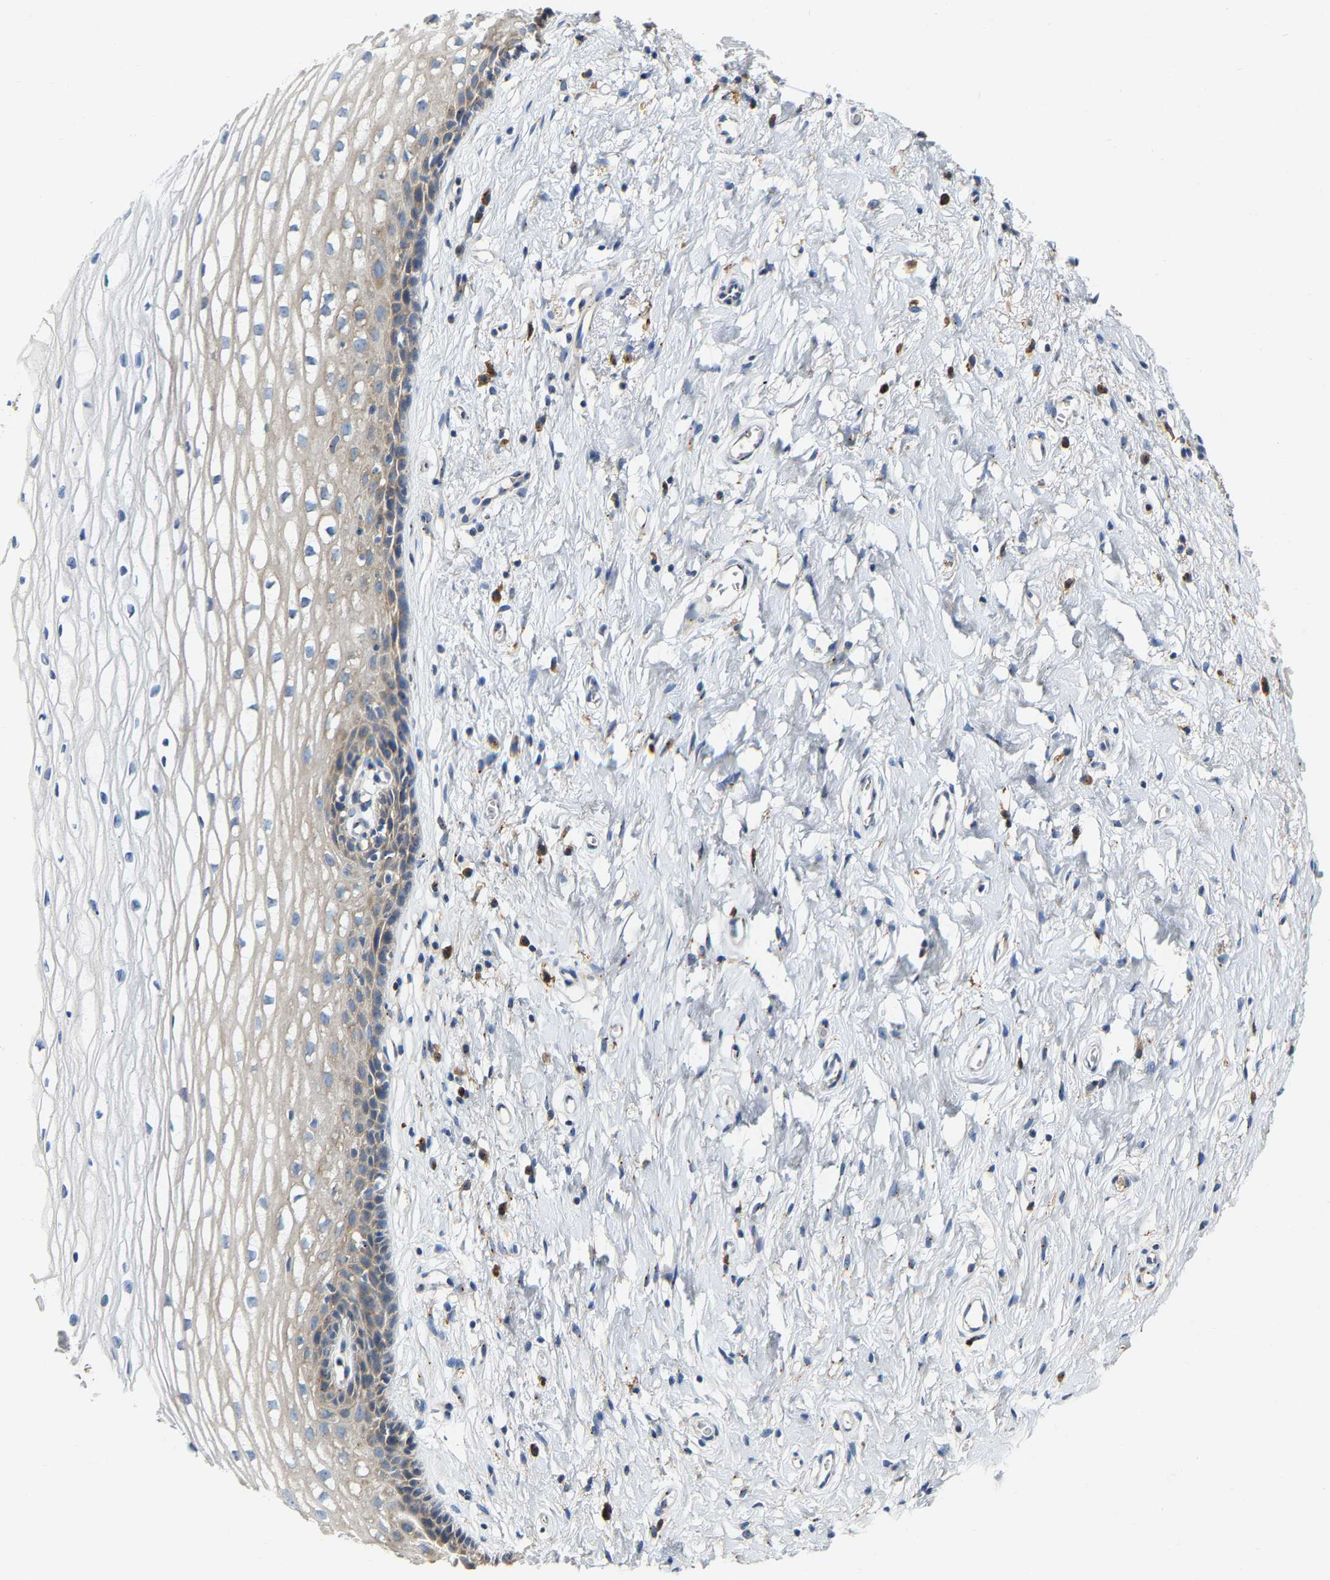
{"staining": {"intensity": "weak", "quantity": "25%-75%", "location": "cytoplasmic/membranous"}, "tissue": "cervix", "cell_type": "Squamous epithelial cells", "image_type": "normal", "snomed": [{"axis": "morphology", "description": "Normal tissue, NOS"}, {"axis": "topography", "description": "Cervix"}], "caption": "This micrograph exhibits IHC staining of normal human cervix, with low weak cytoplasmic/membranous staining in about 25%-75% of squamous epithelial cells.", "gene": "PCNT", "patient": {"sex": "female", "age": 77}}